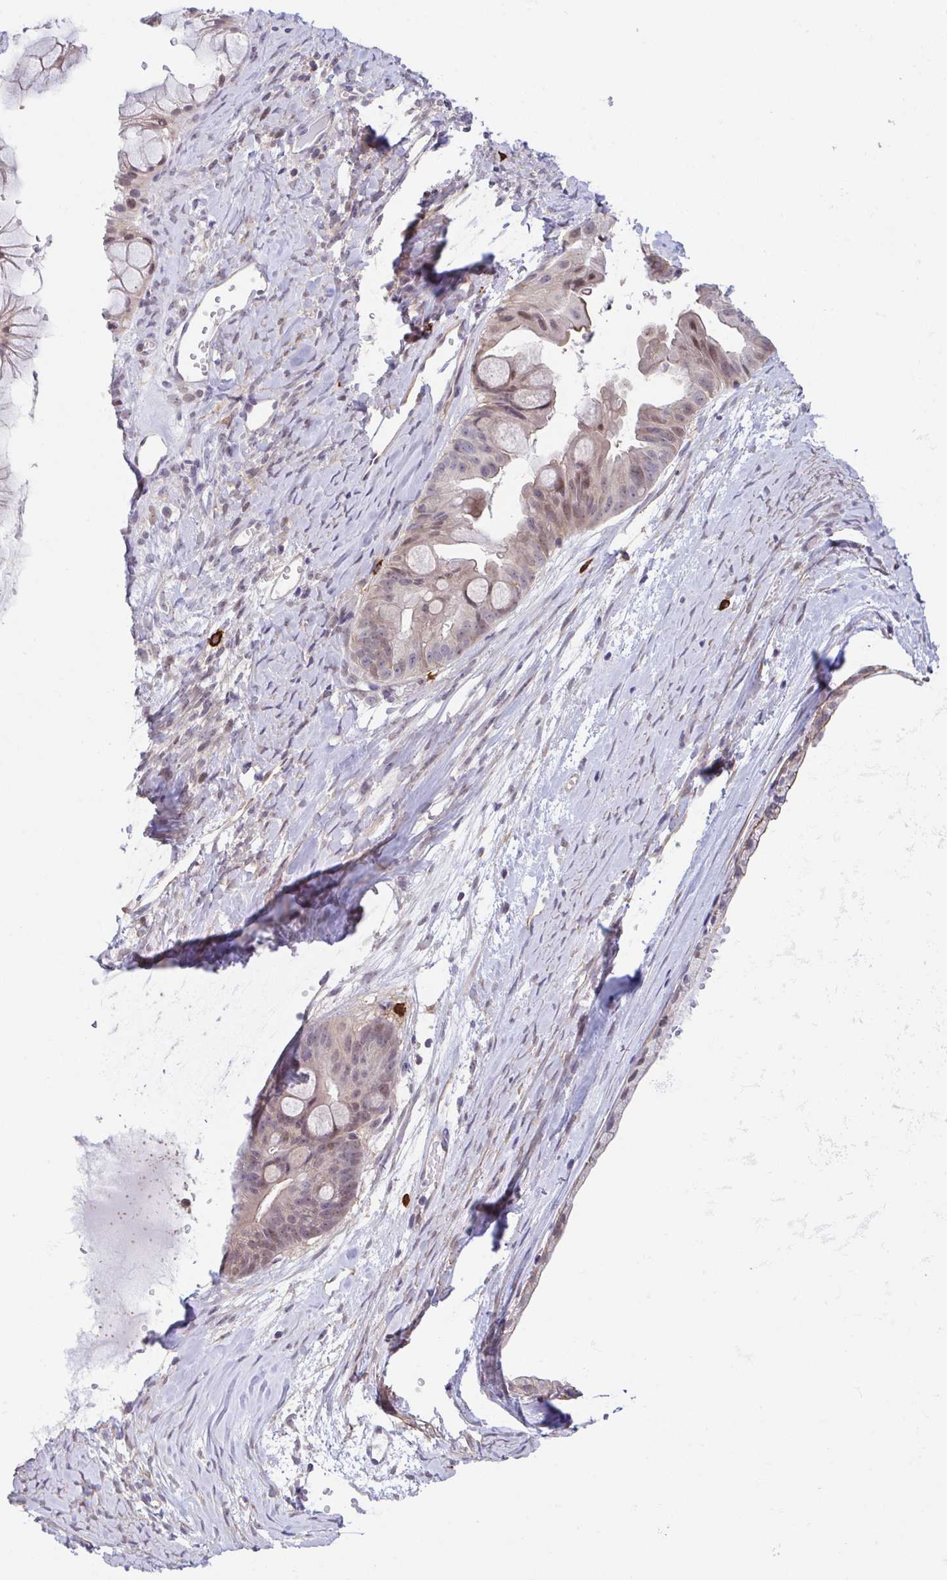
{"staining": {"intensity": "weak", "quantity": ">75%", "location": "cytoplasmic/membranous,nuclear"}, "tissue": "ovarian cancer", "cell_type": "Tumor cells", "image_type": "cancer", "snomed": [{"axis": "morphology", "description": "Cystadenocarcinoma, mucinous, NOS"}, {"axis": "topography", "description": "Ovary"}], "caption": "Tumor cells demonstrate low levels of weak cytoplasmic/membranous and nuclear staining in about >75% of cells in human ovarian mucinous cystadenocarcinoma.", "gene": "PREPL", "patient": {"sex": "female", "age": 61}}